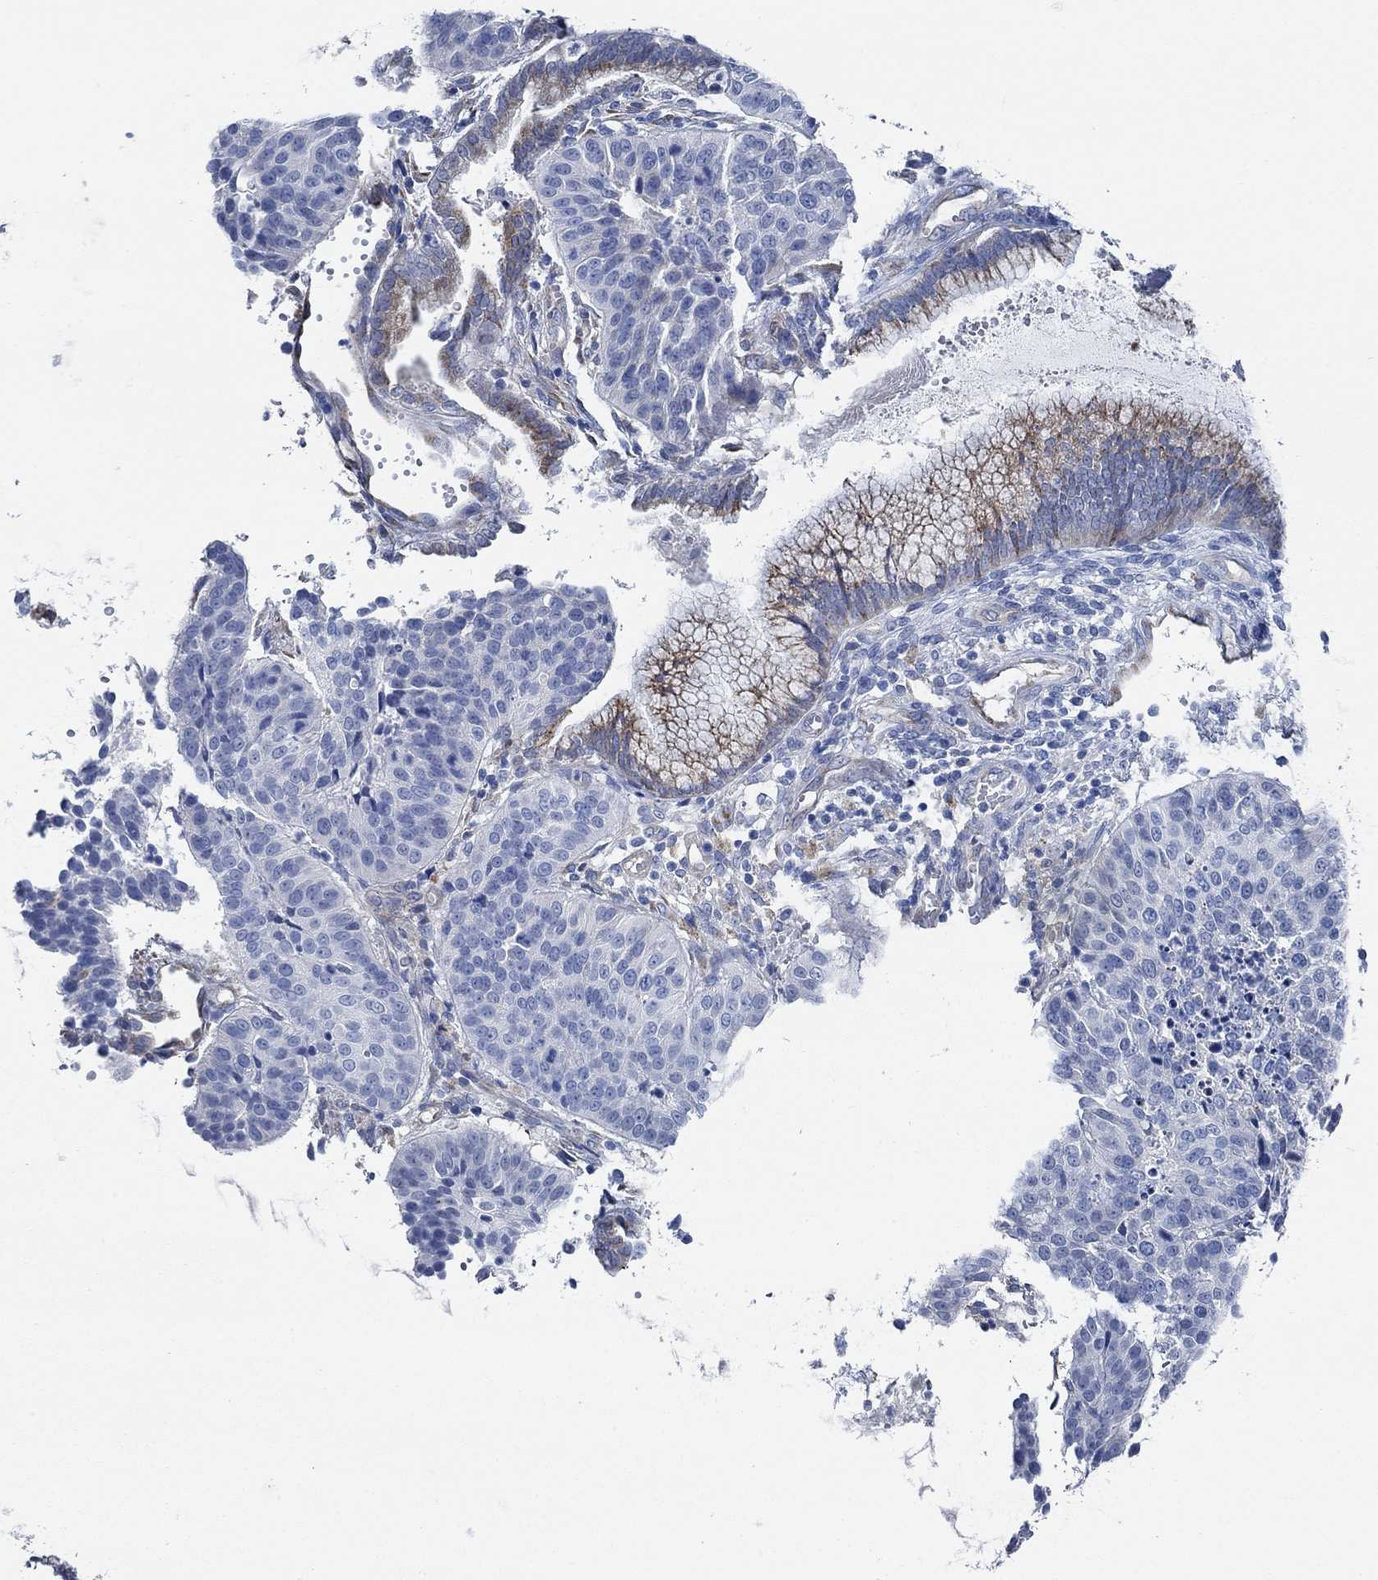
{"staining": {"intensity": "negative", "quantity": "none", "location": "none"}, "tissue": "cervical cancer", "cell_type": "Tumor cells", "image_type": "cancer", "snomed": [{"axis": "morphology", "description": "Normal tissue, NOS"}, {"axis": "morphology", "description": "Squamous cell carcinoma, NOS"}, {"axis": "topography", "description": "Cervix"}], "caption": "A photomicrograph of human cervical cancer (squamous cell carcinoma) is negative for staining in tumor cells.", "gene": "HECW2", "patient": {"sex": "female", "age": 39}}